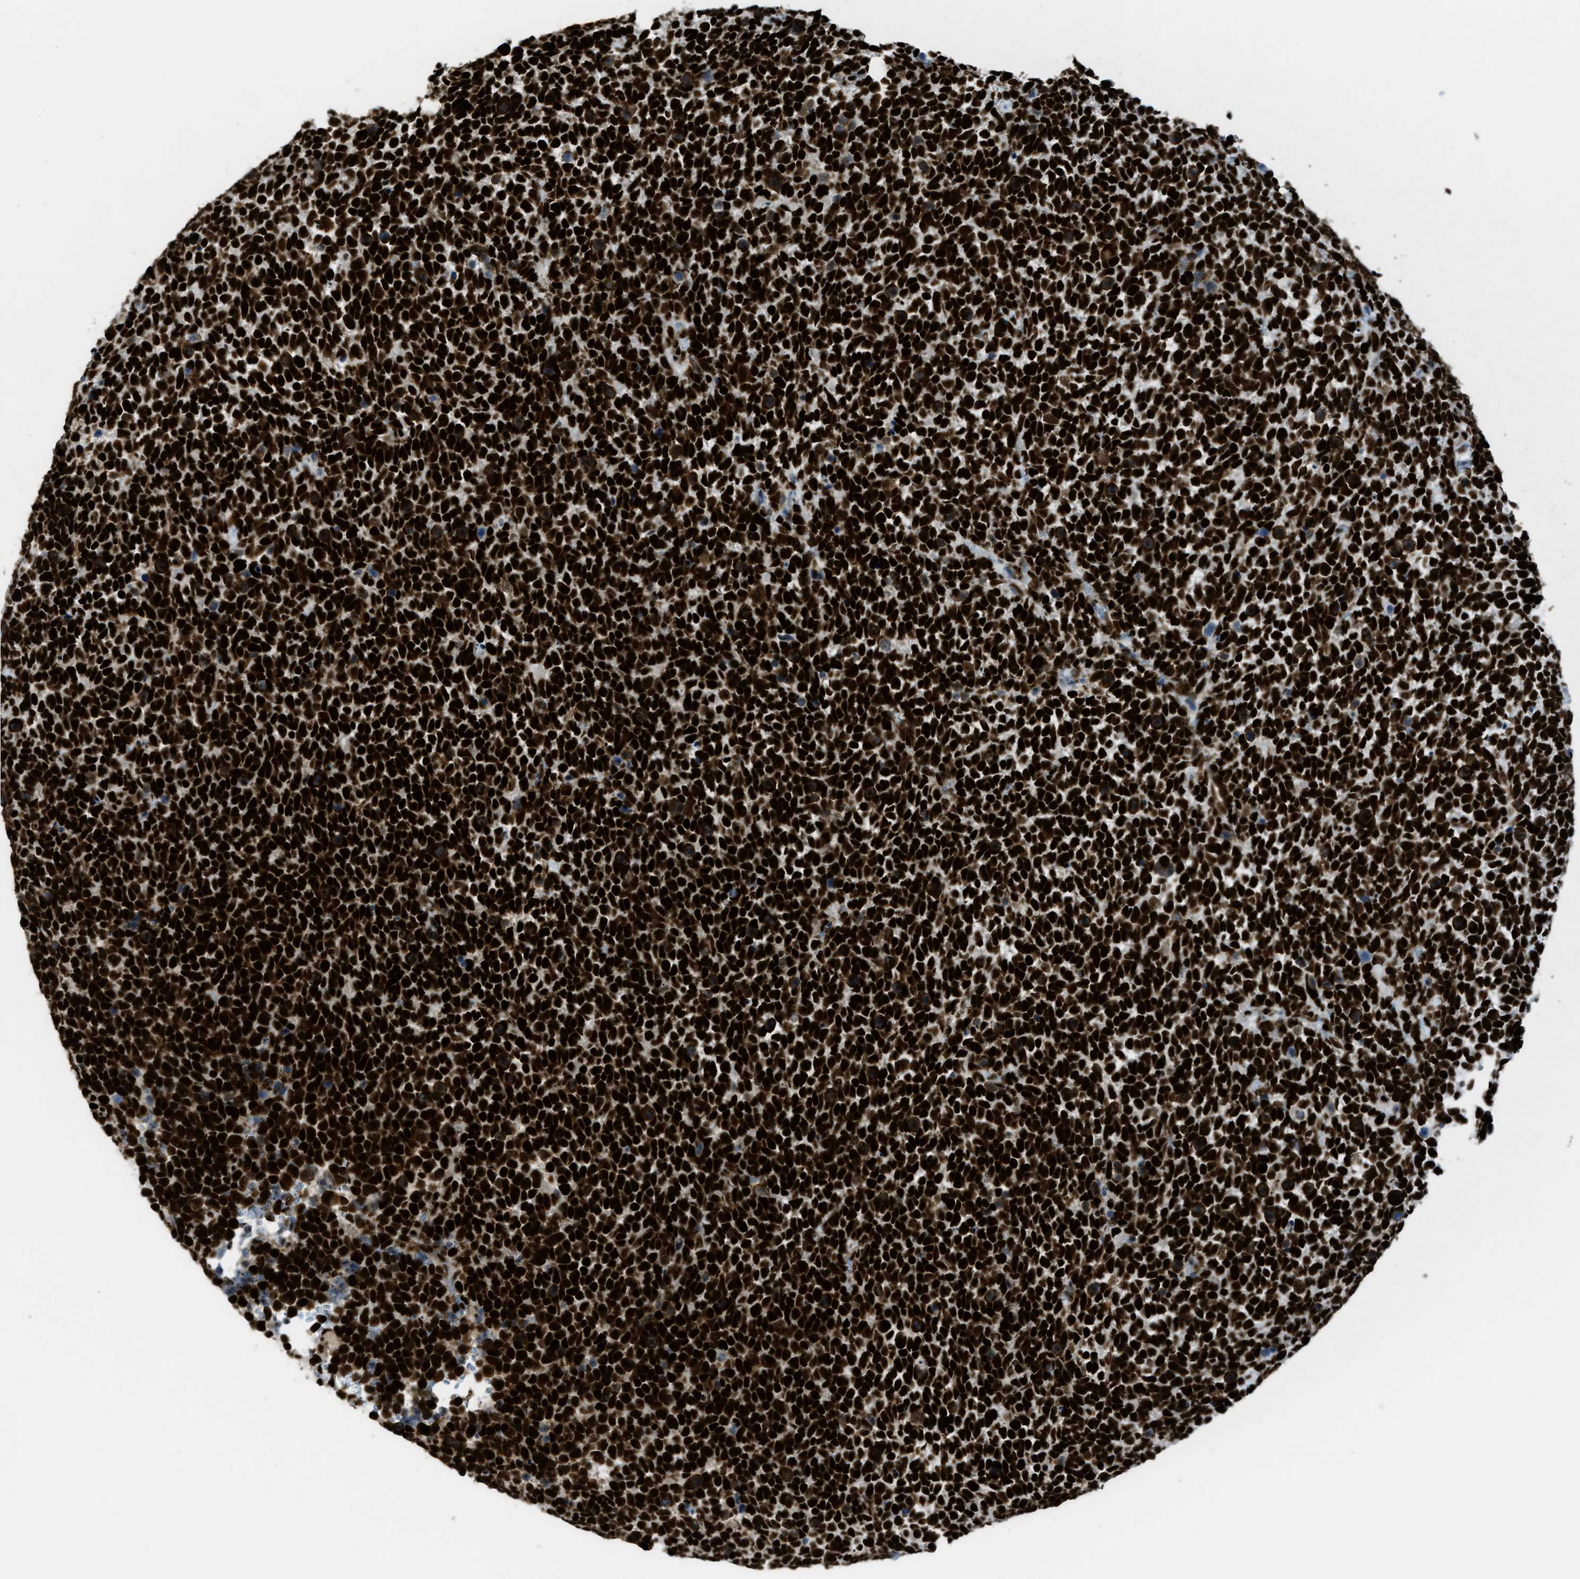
{"staining": {"intensity": "strong", "quantity": ">75%", "location": "nuclear"}, "tissue": "urothelial cancer", "cell_type": "Tumor cells", "image_type": "cancer", "snomed": [{"axis": "morphology", "description": "Urothelial carcinoma, High grade"}, {"axis": "topography", "description": "Urinary bladder"}], "caption": "Protein staining reveals strong nuclear positivity in about >75% of tumor cells in urothelial cancer. (IHC, brightfield microscopy, high magnification).", "gene": "ZNF207", "patient": {"sex": "female", "age": 82}}